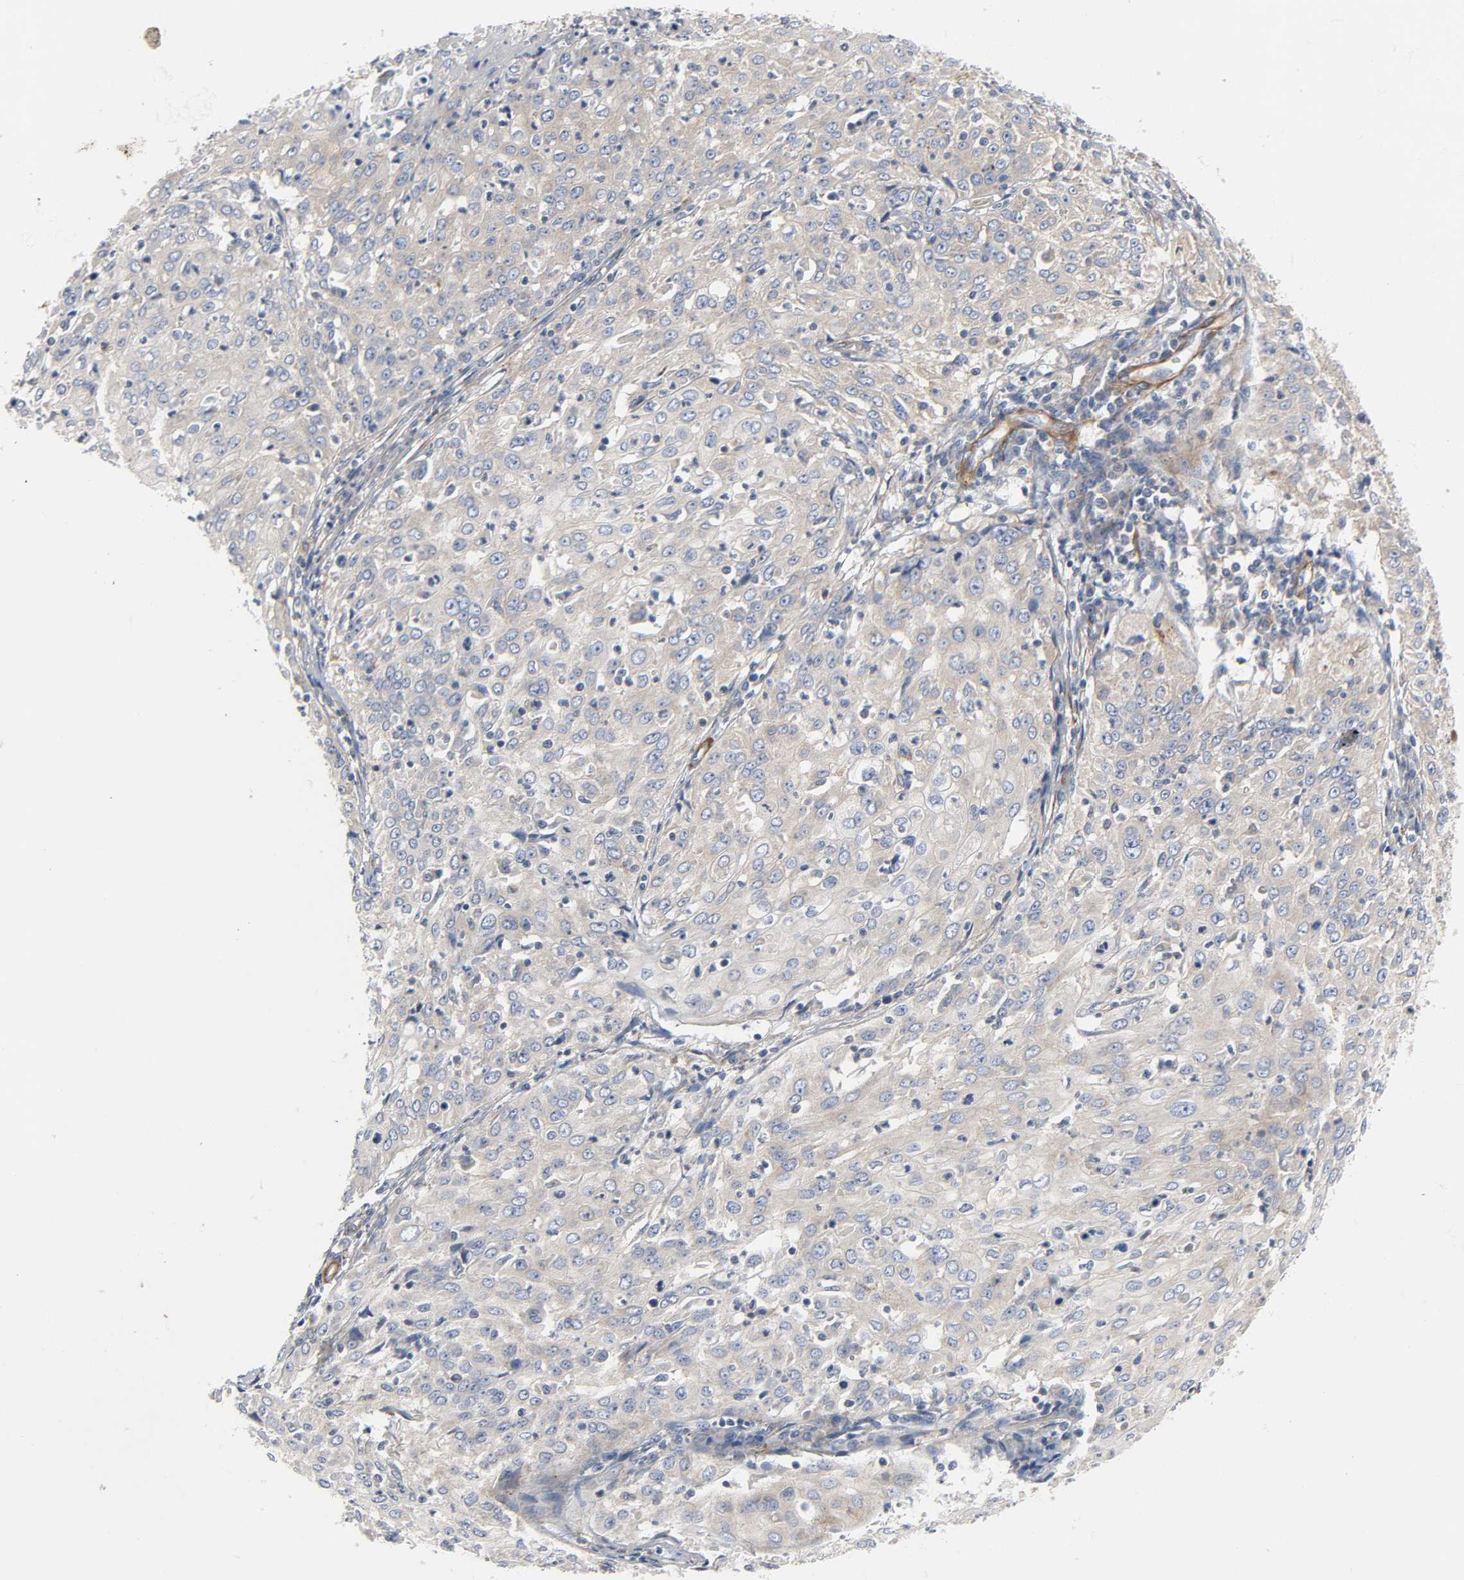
{"staining": {"intensity": "weak", "quantity": "25%-75%", "location": "cytoplasmic/membranous"}, "tissue": "cervical cancer", "cell_type": "Tumor cells", "image_type": "cancer", "snomed": [{"axis": "morphology", "description": "Squamous cell carcinoma, NOS"}, {"axis": "topography", "description": "Cervix"}], "caption": "About 25%-75% of tumor cells in squamous cell carcinoma (cervical) exhibit weak cytoplasmic/membranous protein expression as visualized by brown immunohistochemical staining.", "gene": "ARHGAP1", "patient": {"sex": "female", "age": 39}}